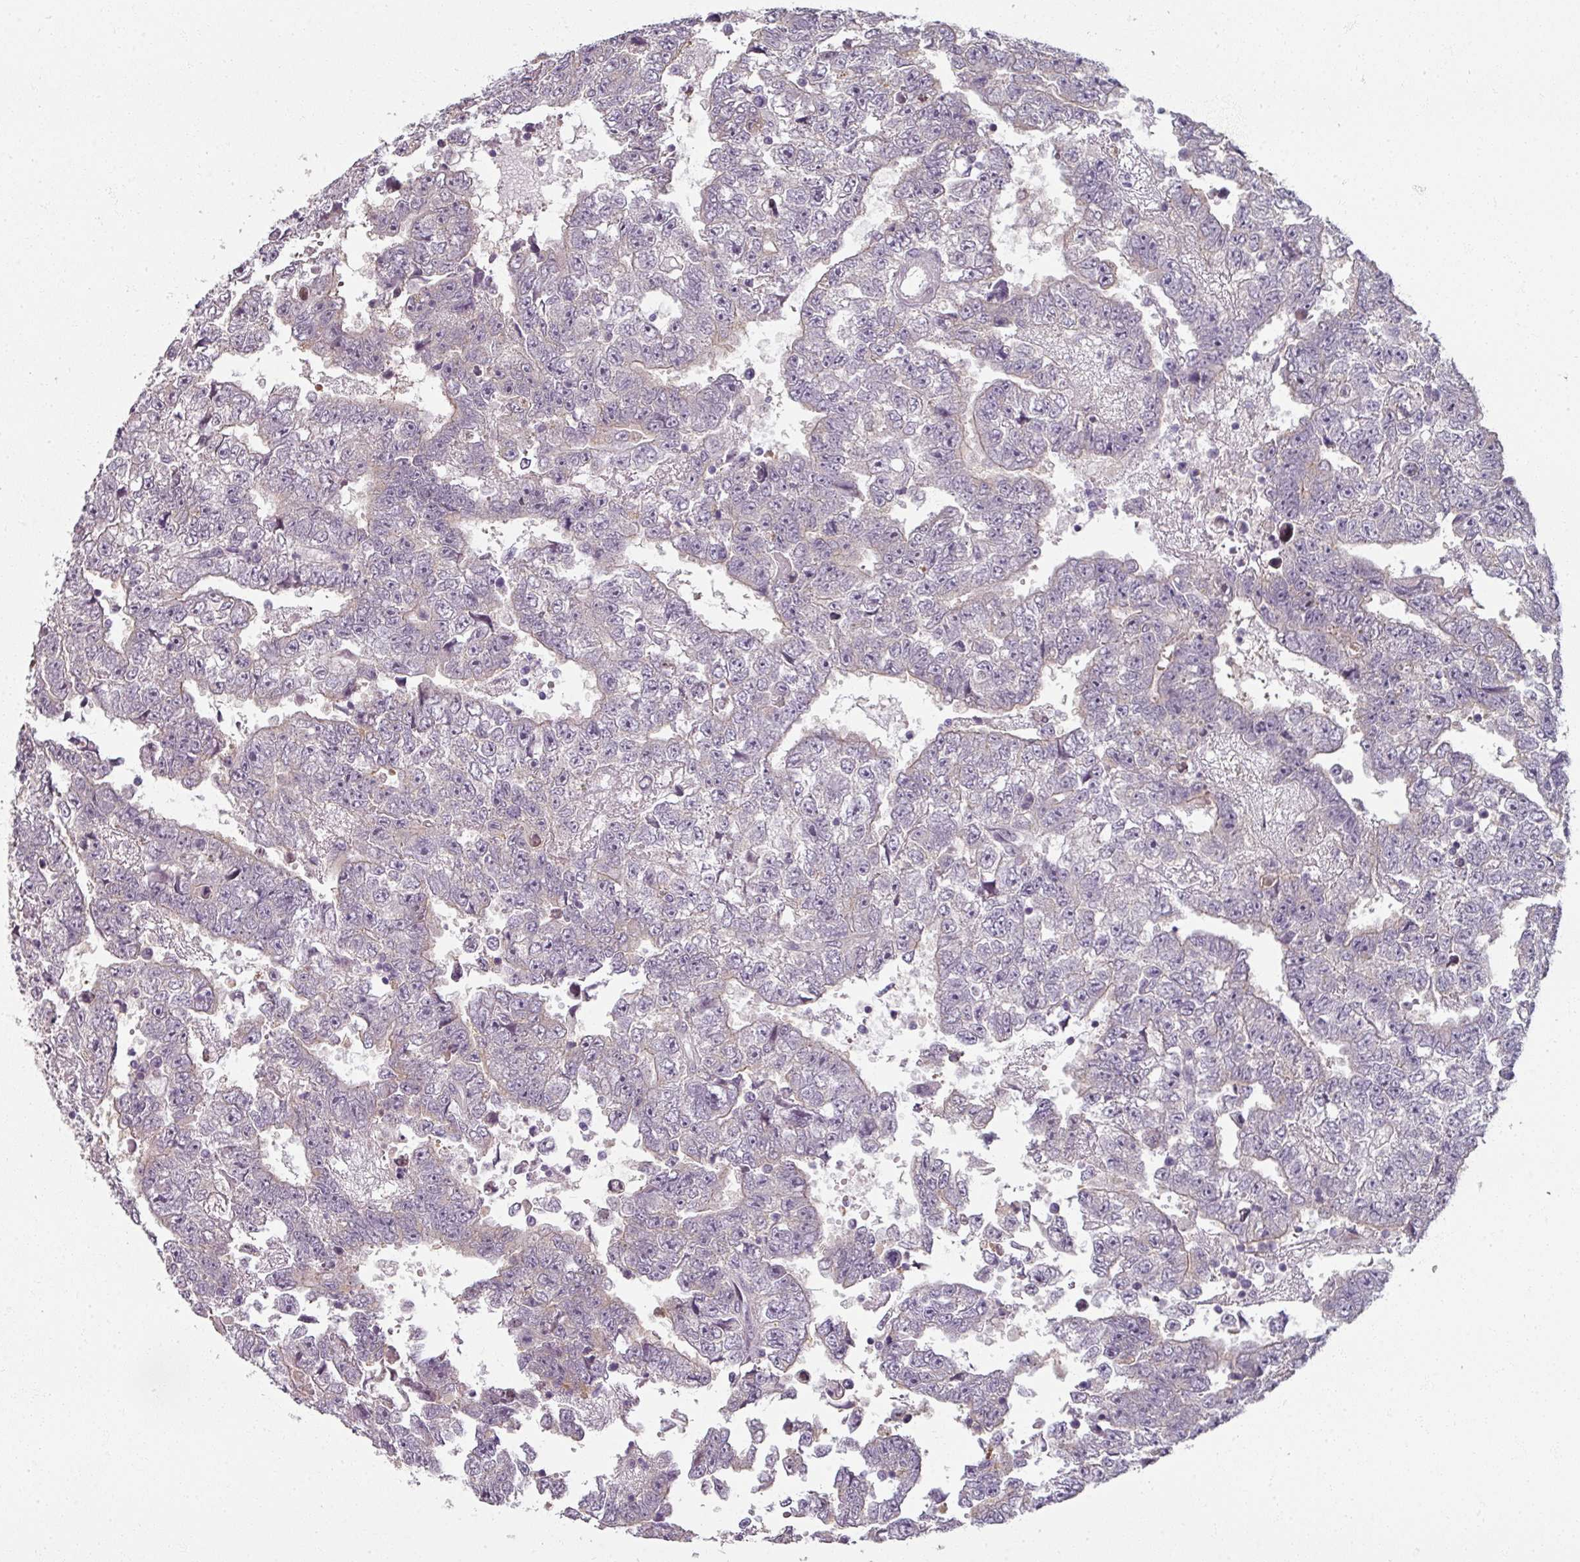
{"staining": {"intensity": "negative", "quantity": "none", "location": "none"}, "tissue": "testis cancer", "cell_type": "Tumor cells", "image_type": "cancer", "snomed": [{"axis": "morphology", "description": "Carcinoma, Embryonal, NOS"}, {"axis": "topography", "description": "Testis"}], "caption": "High power microscopy histopathology image of an immunohistochemistry micrograph of testis cancer (embryonal carcinoma), revealing no significant expression in tumor cells.", "gene": "MYMK", "patient": {"sex": "male", "age": 25}}